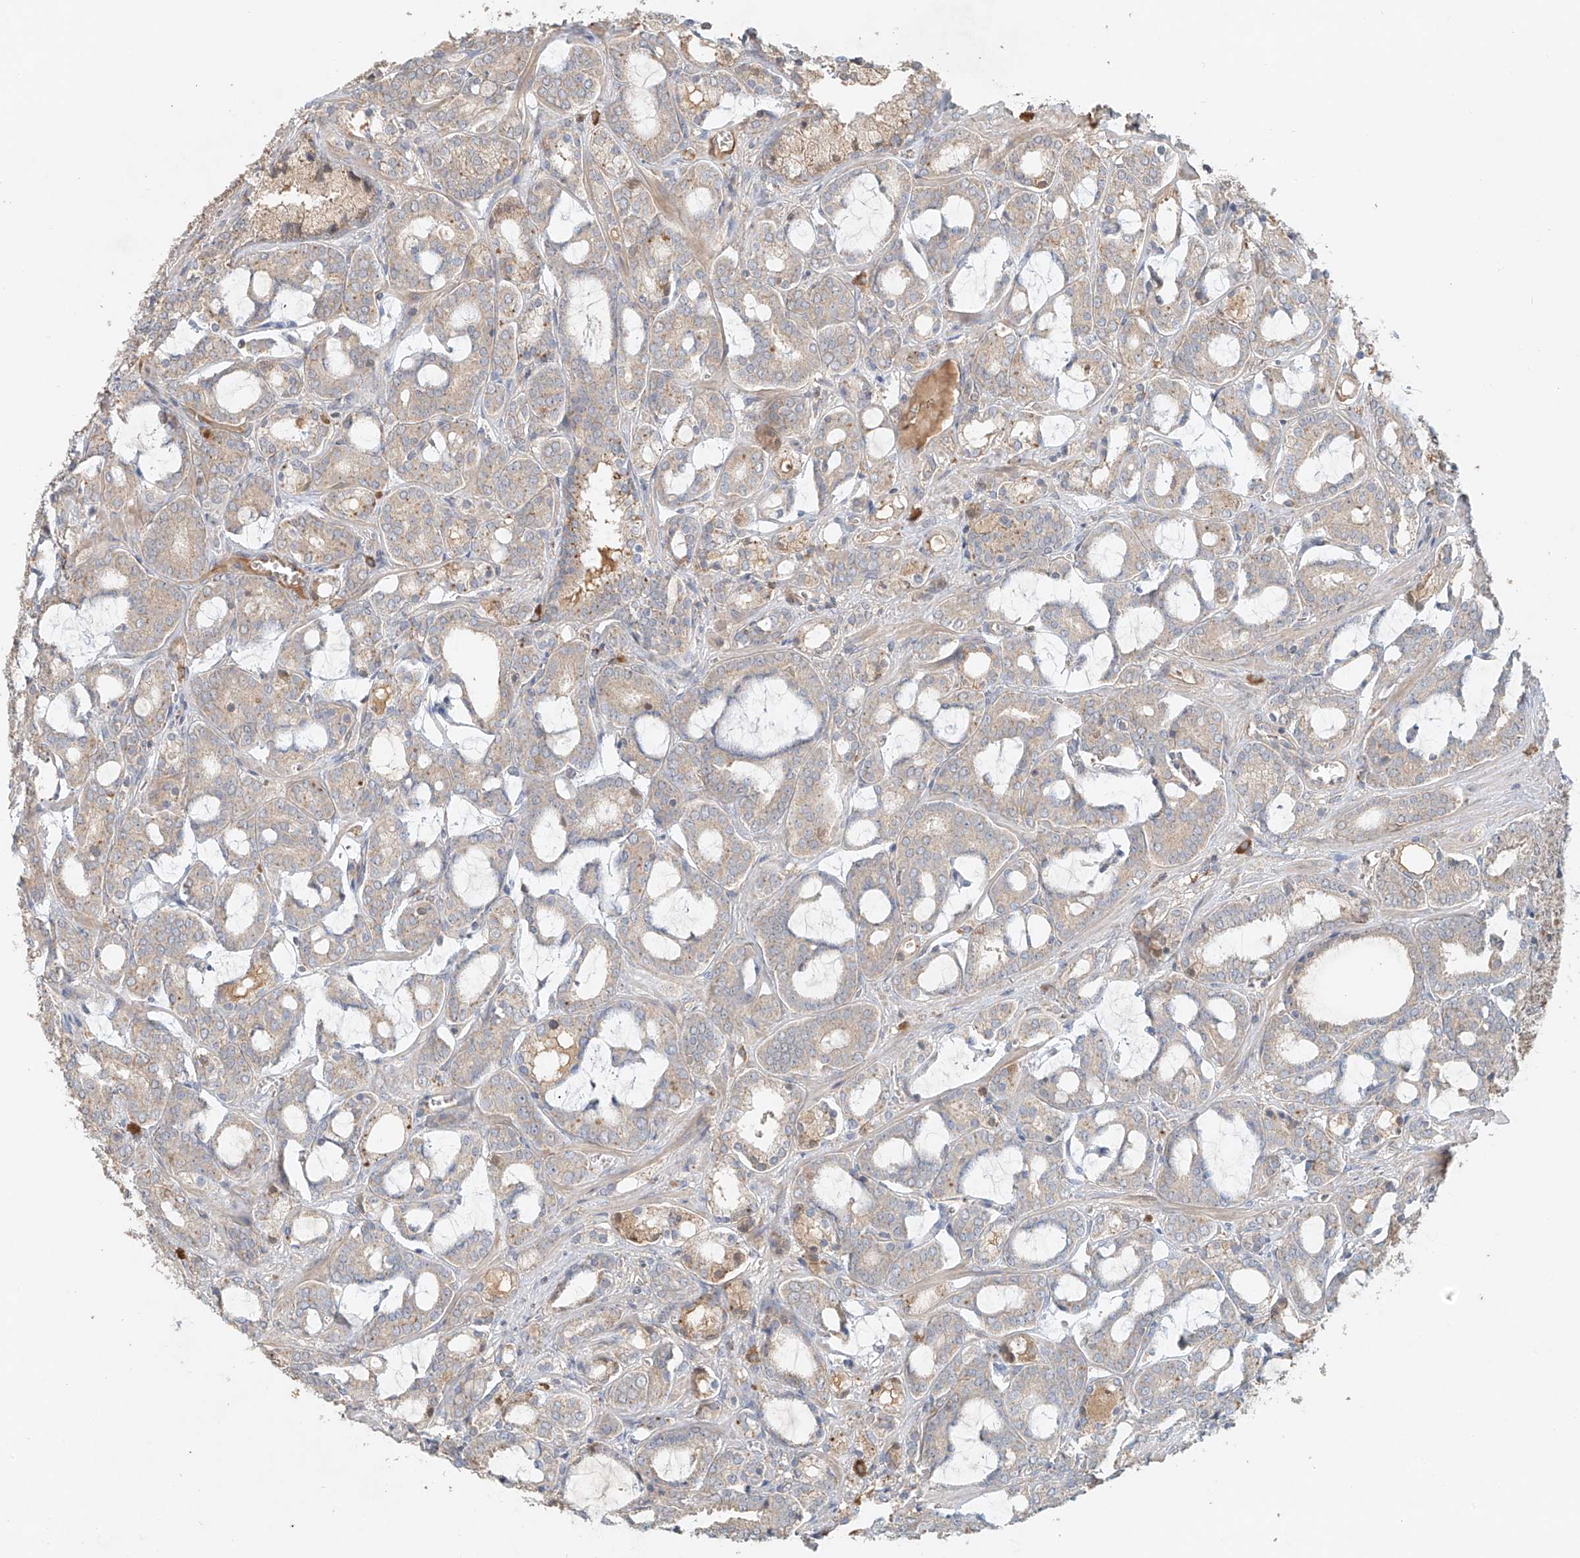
{"staining": {"intensity": "weak", "quantity": ">75%", "location": "cytoplasmic/membranous"}, "tissue": "prostate cancer", "cell_type": "Tumor cells", "image_type": "cancer", "snomed": [{"axis": "morphology", "description": "Adenocarcinoma, High grade"}, {"axis": "topography", "description": "Prostate and seminal vesicle, NOS"}], "caption": "Human high-grade adenocarcinoma (prostate) stained for a protein (brown) displays weak cytoplasmic/membranous positive expression in approximately >75% of tumor cells.", "gene": "GNB1L", "patient": {"sex": "male", "age": 67}}